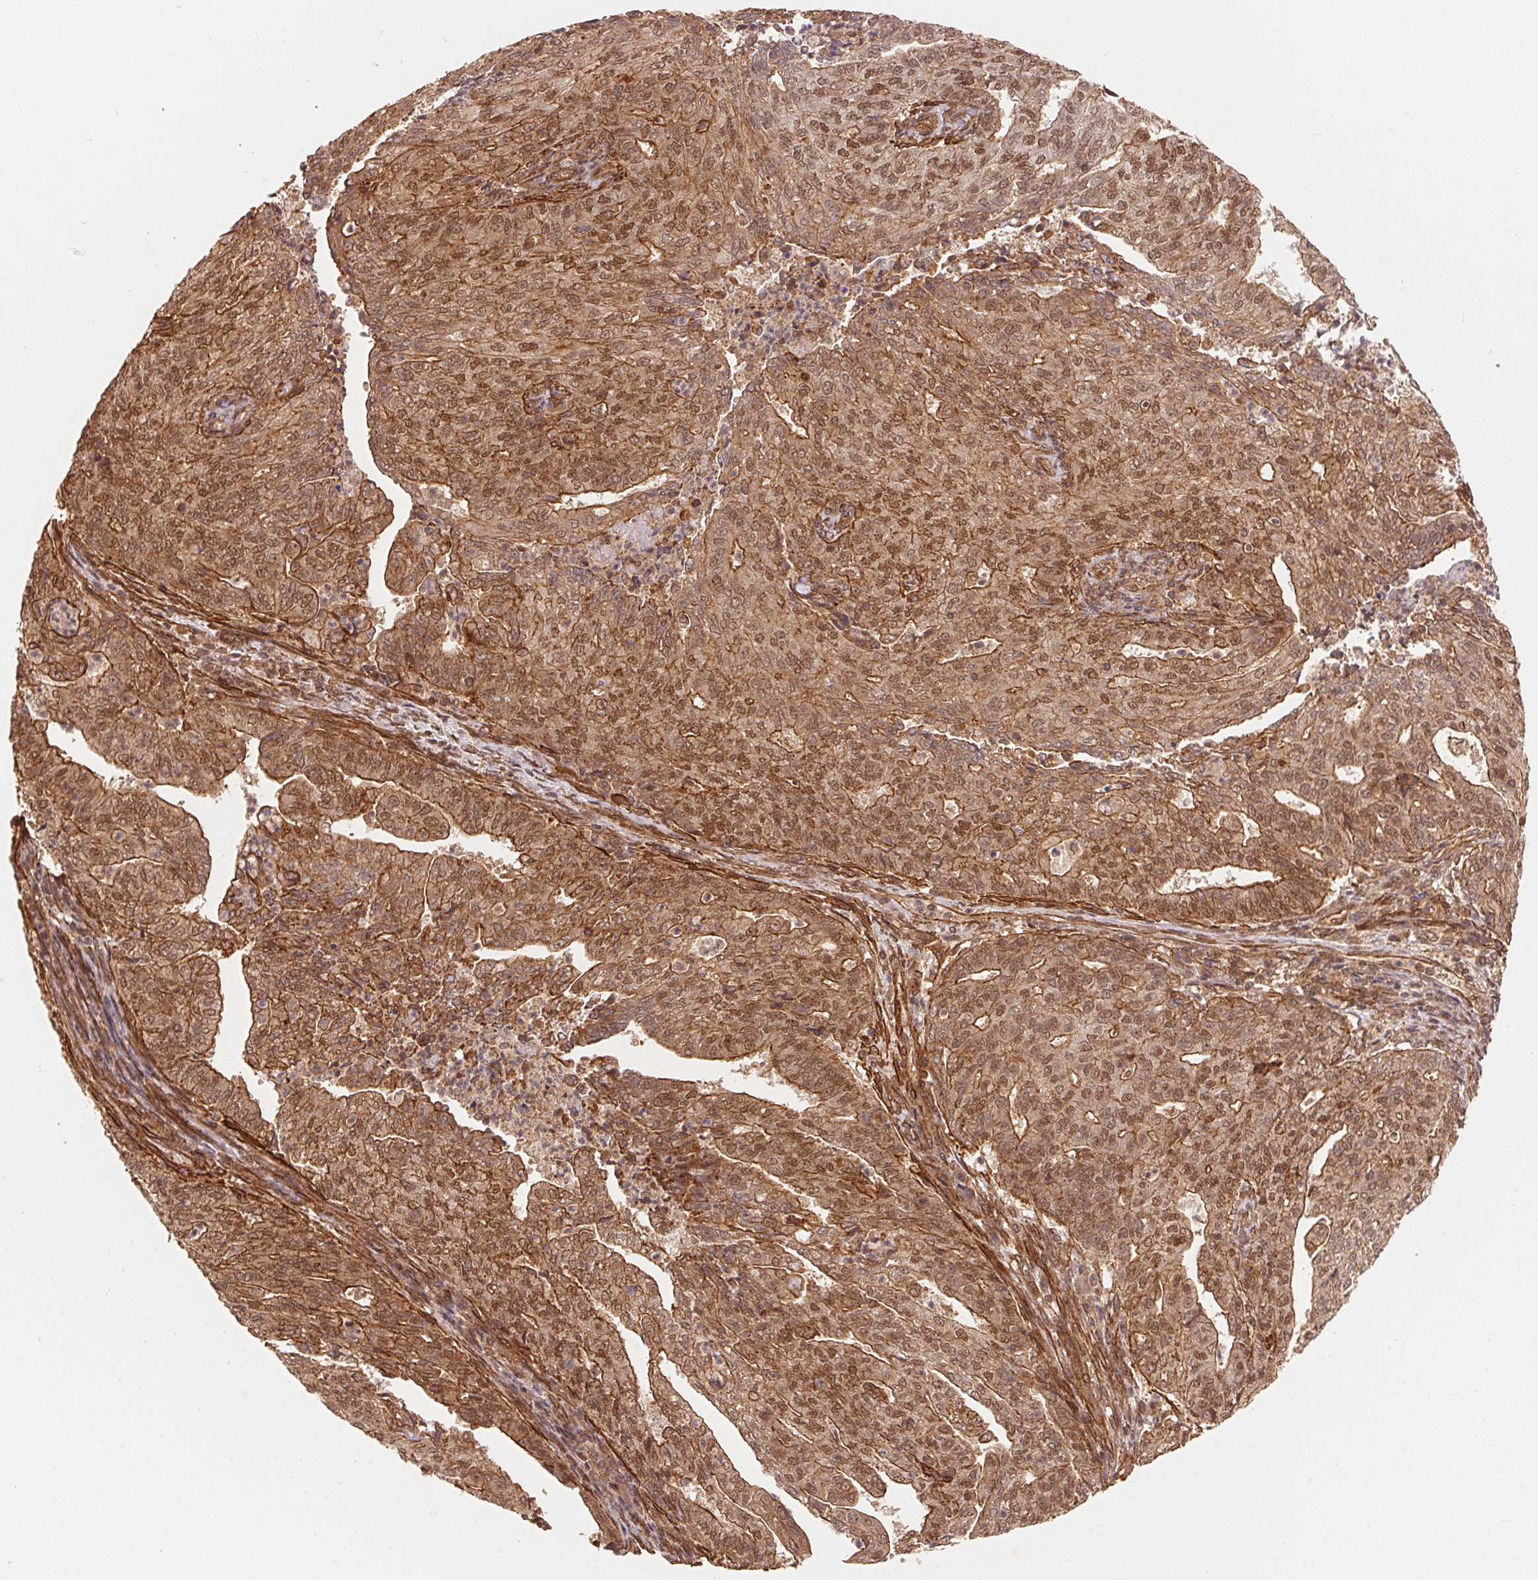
{"staining": {"intensity": "moderate", "quantity": ">75%", "location": "cytoplasmic/membranous,nuclear"}, "tissue": "endometrial cancer", "cell_type": "Tumor cells", "image_type": "cancer", "snomed": [{"axis": "morphology", "description": "Adenocarcinoma, NOS"}, {"axis": "topography", "description": "Endometrium"}], "caption": "Endometrial adenocarcinoma was stained to show a protein in brown. There is medium levels of moderate cytoplasmic/membranous and nuclear staining in approximately >75% of tumor cells. (IHC, brightfield microscopy, high magnification).", "gene": "TNIP2", "patient": {"sex": "female", "age": 82}}